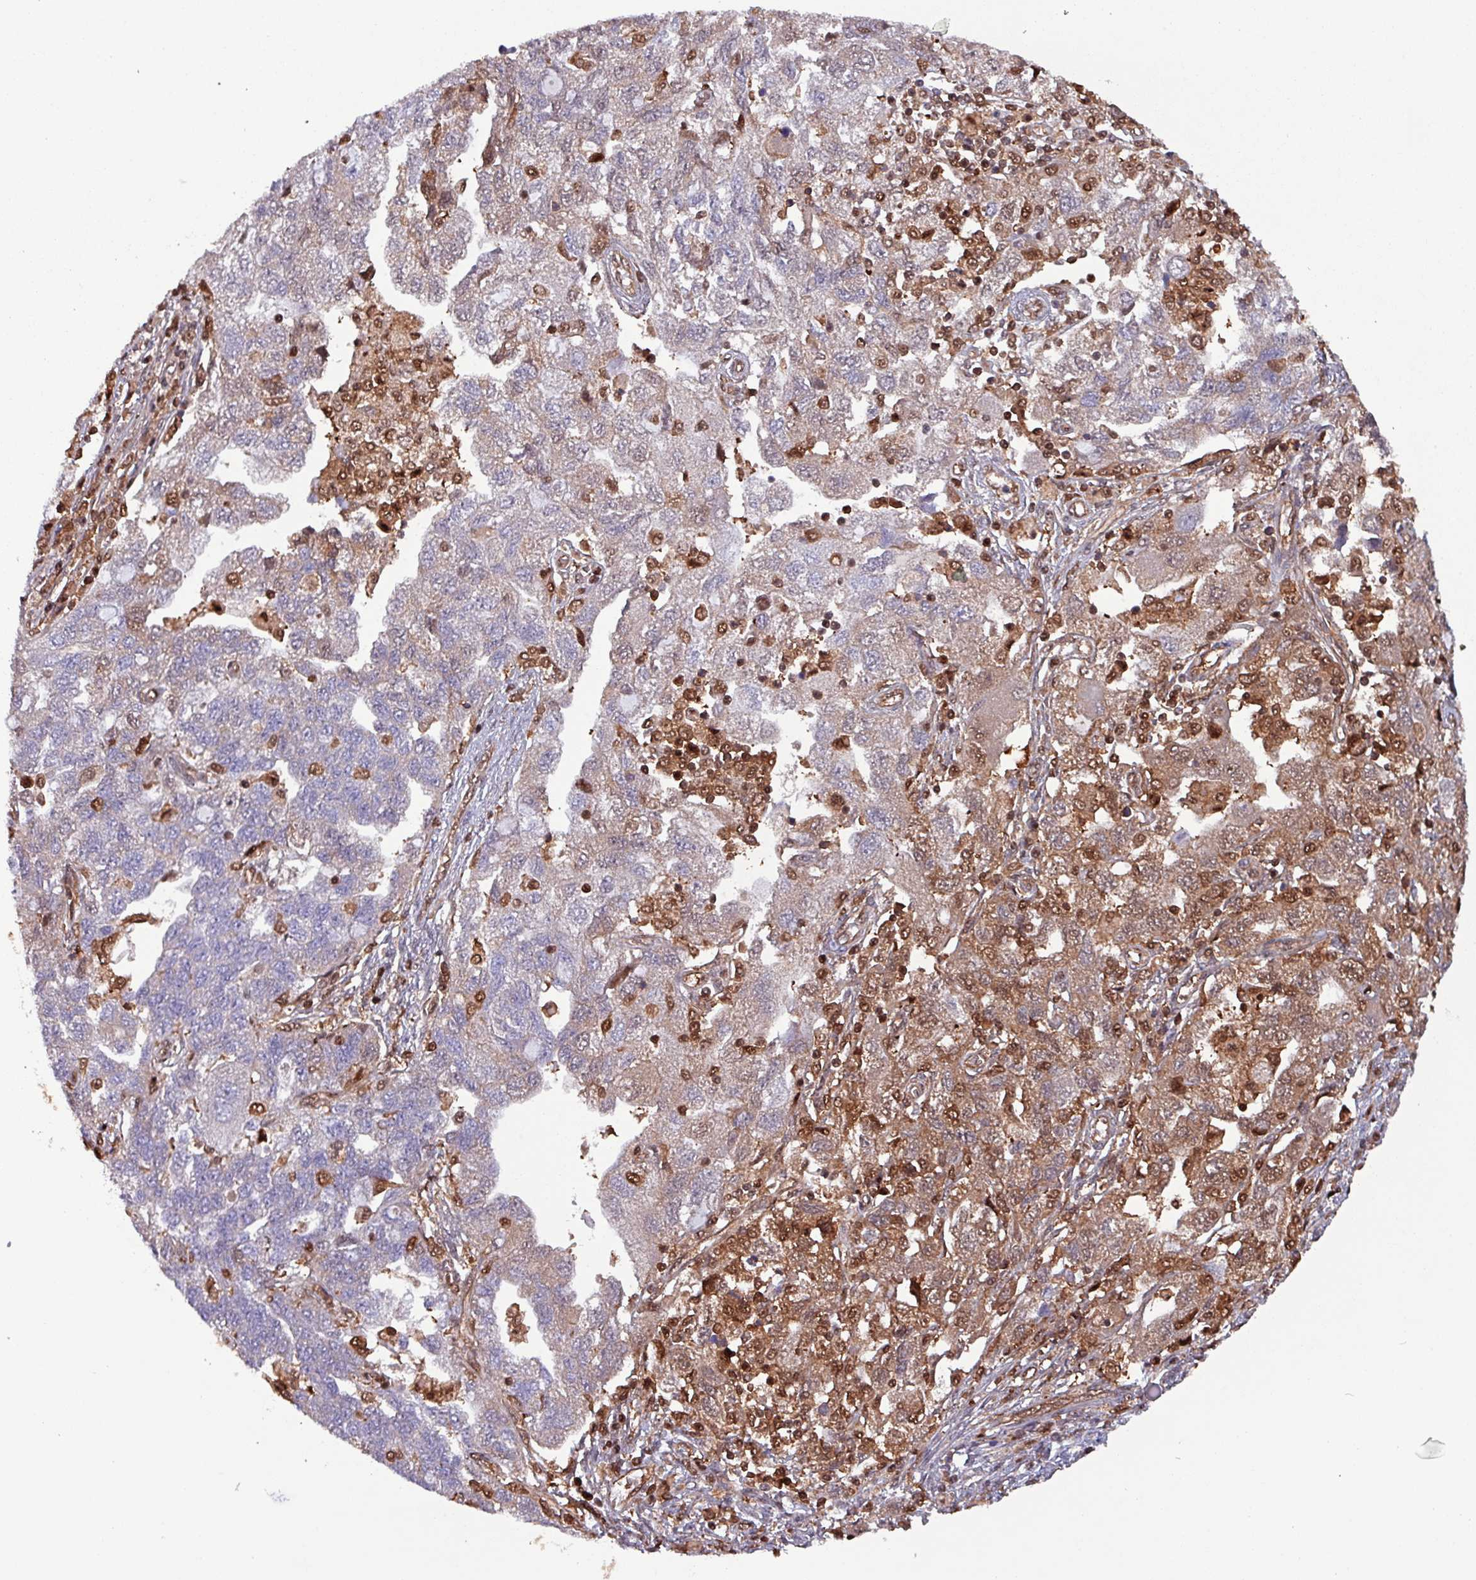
{"staining": {"intensity": "moderate", "quantity": "25%-75%", "location": "cytoplasmic/membranous,nuclear"}, "tissue": "ovarian cancer", "cell_type": "Tumor cells", "image_type": "cancer", "snomed": [{"axis": "morphology", "description": "Carcinoma, NOS"}, {"axis": "morphology", "description": "Cystadenocarcinoma, serous, NOS"}, {"axis": "topography", "description": "Ovary"}], "caption": "This photomicrograph reveals immunohistochemistry staining of human carcinoma (ovarian), with medium moderate cytoplasmic/membranous and nuclear staining in approximately 25%-75% of tumor cells.", "gene": "PSMB8", "patient": {"sex": "female", "age": 69}}